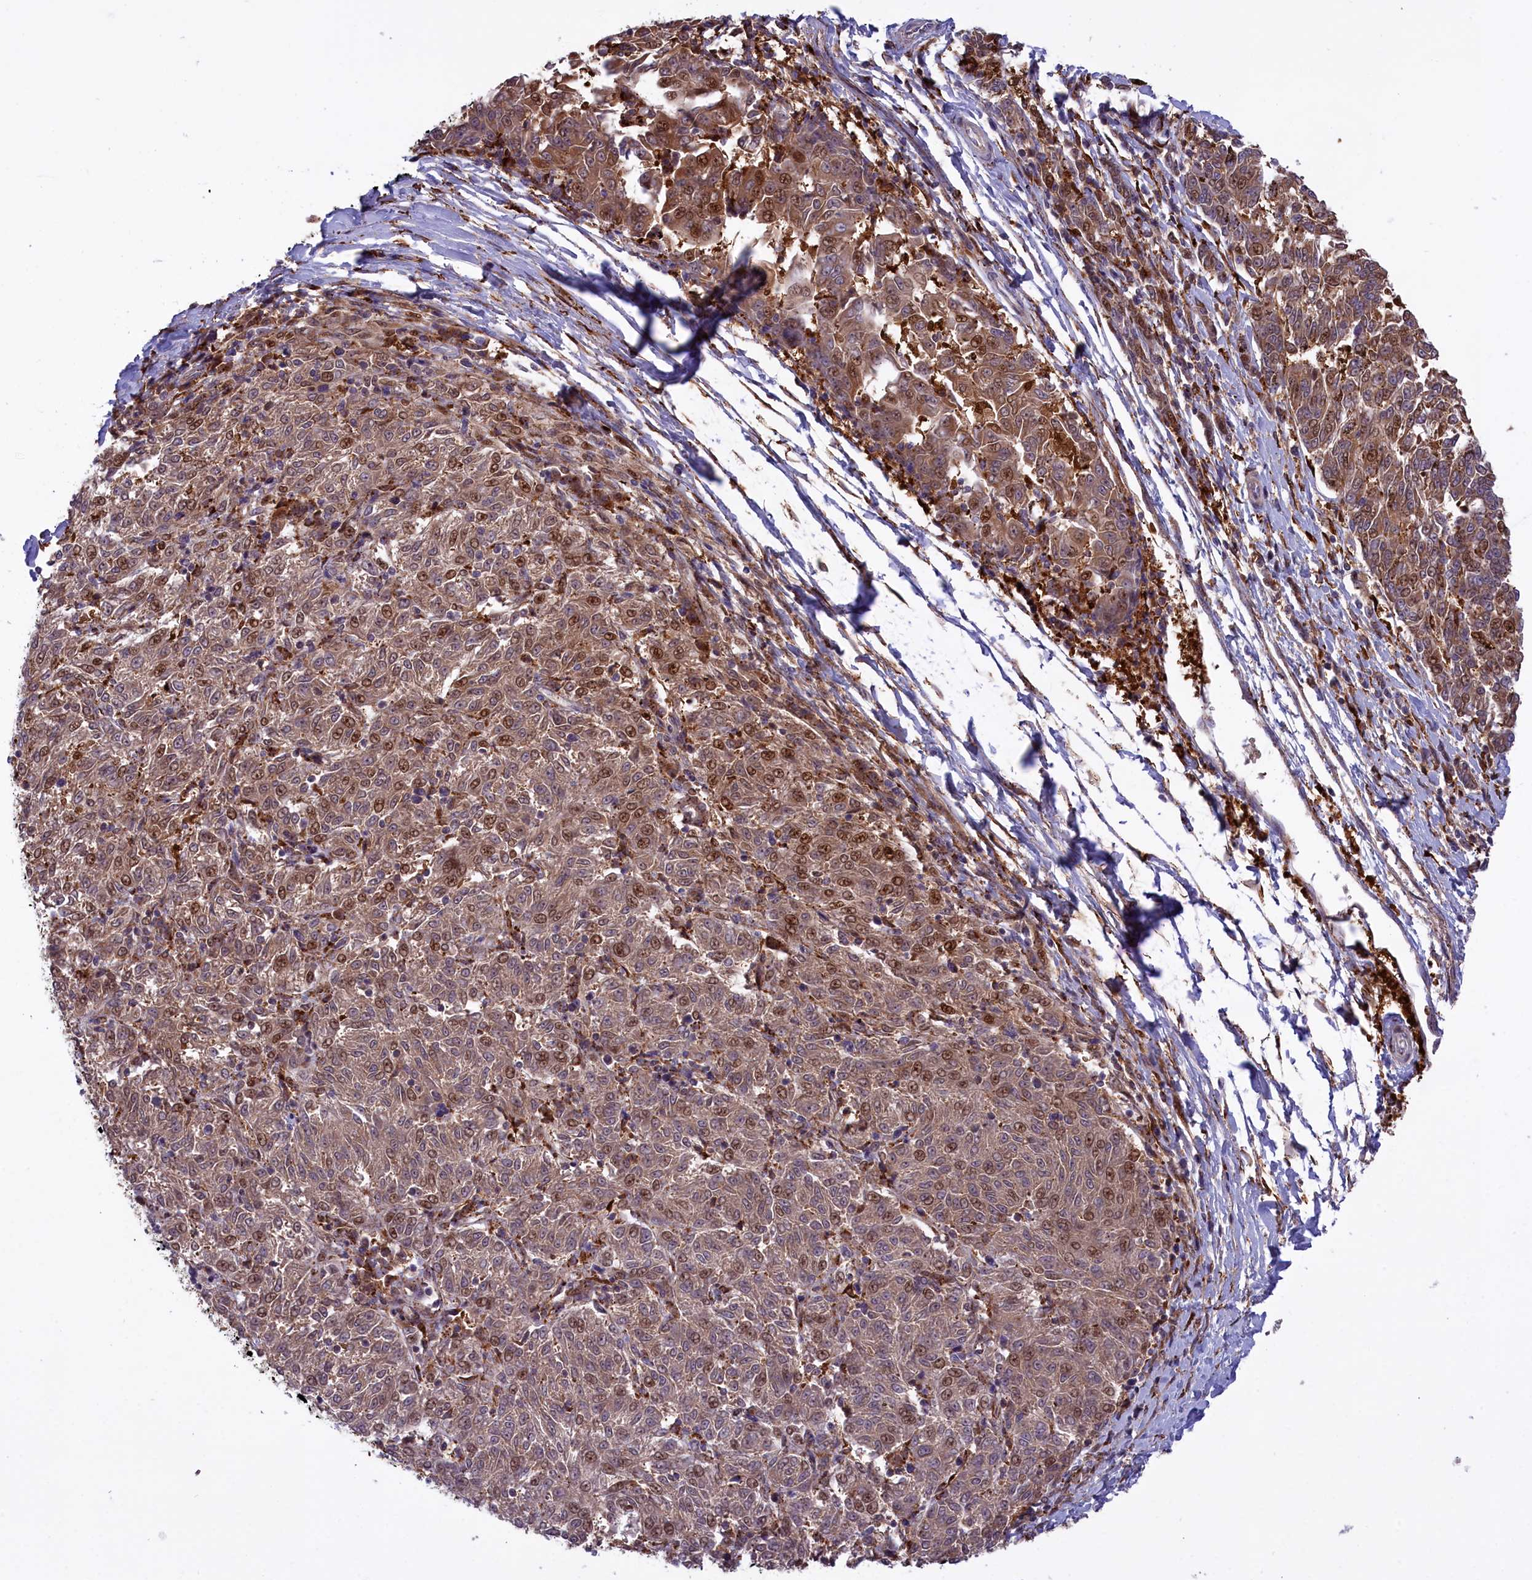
{"staining": {"intensity": "moderate", "quantity": "25%-75%", "location": "cytoplasmic/membranous,nuclear"}, "tissue": "melanoma", "cell_type": "Tumor cells", "image_type": "cancer", "snomed": [{"axis": "morphology", "description": "Malignant melanoma, NOS"}, {"axis": "topography", "description": "Skin"}], "caption": "Tumor cells exhibit medium levels of moderate cytoplasmic/membranous and nuclear positivity in about 25%-75% of cells in melanoma. Nuclei are stained in blue.", "gene": "MAN2B1", "patient": {"sex": "female", "age": 72}}